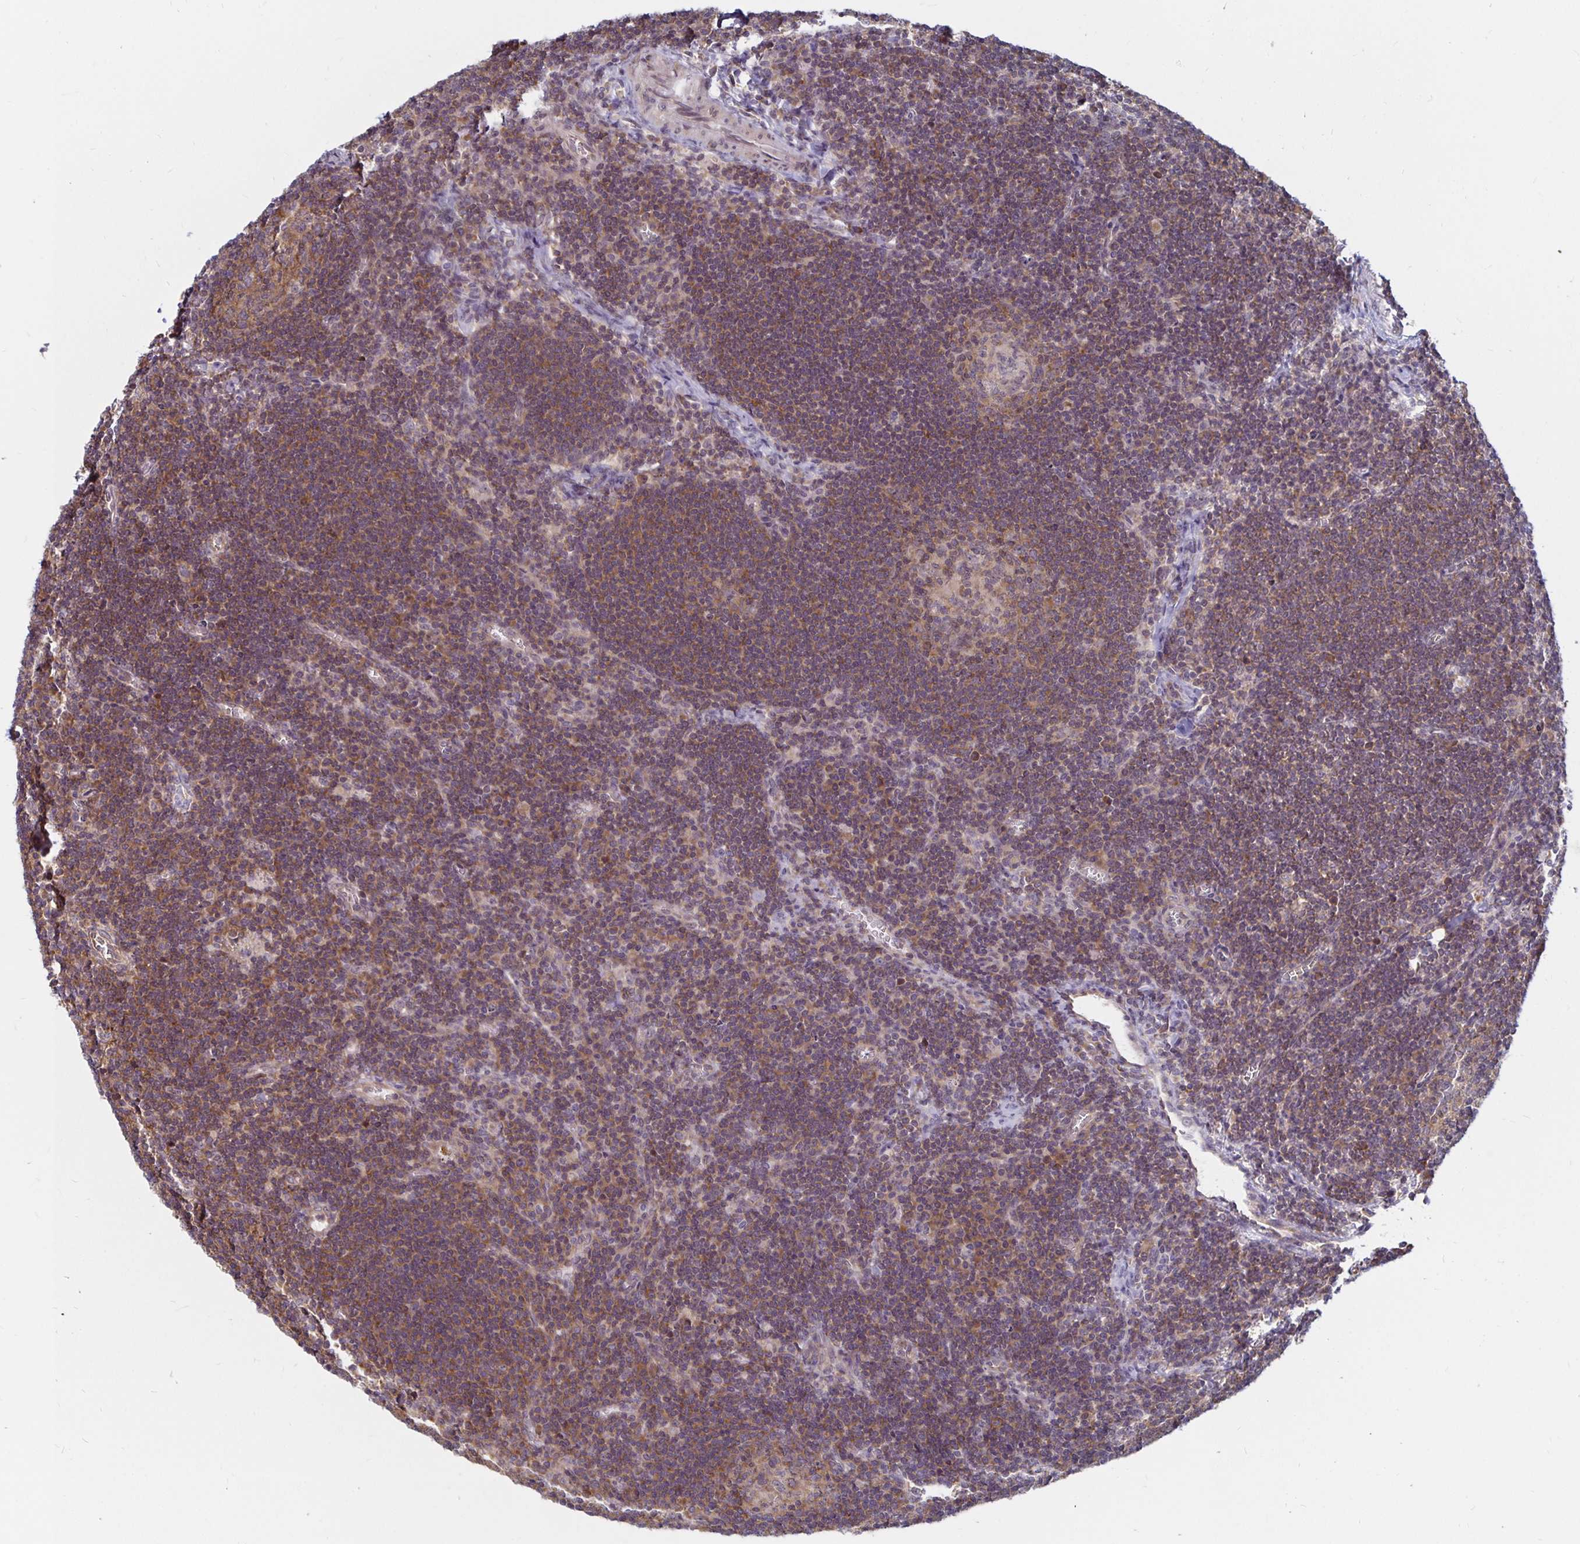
{"staining": {"intensity": "moderate", "quantity": "25%-75%", "location": "cytoplasmic/membranous"}, "tissue": "lymph node", "cell_type": "Germinal center cells", "image_type": "normal", "snomed": [{"axis": "morphology", "description": "Normal tissue, NOS"}, {"axis": "topography", "description": "Lymph node"}], "caption": "The immunohistochemical stain shows moderate cytoplasmic/membranous positivity in germinal center cells of benign lymph node.", "gene": "PDAP1", "patient": {"sex": "male", "age": 67}}